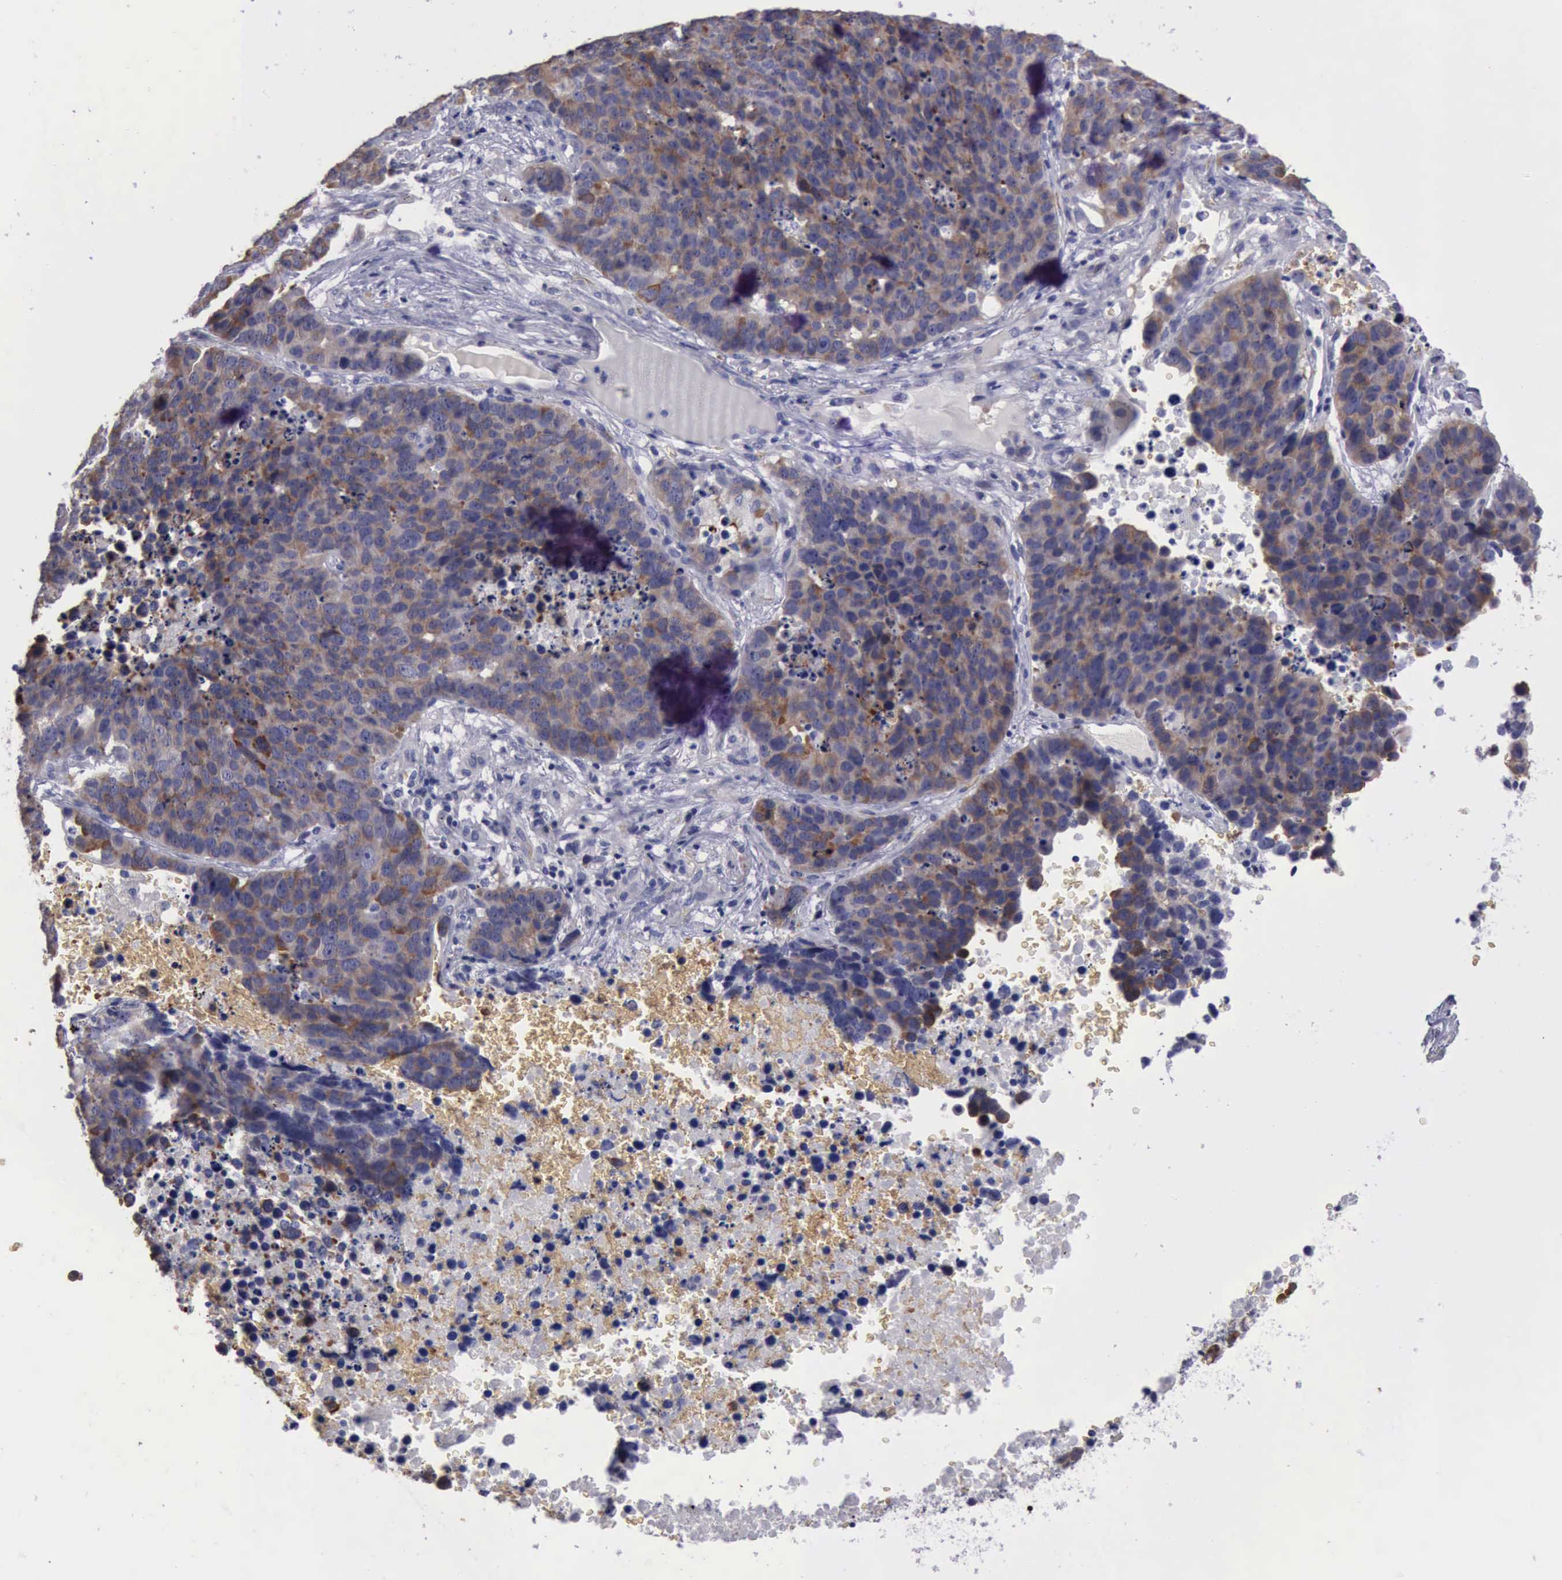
{"staining": {"intensity": "moderate", "quantity": "25%-75%", "location": "cytoplasmic/membranous"}, "tissue": "lung cancer", "cell_type": "Tumor cells", "image_type": "cancer", "snomed": [{"axis": "morphology", "description": "Carcinoid, malignant, NOS"}, {"axis": "topography", "description": "Lung"}], "caption": "Immunohistochemical staining of human carcinoid (malignant) (lung) reveals moderate cytoplasmic/membranous protein expression in about 25%-75% of tumor cells. Immunohistochemistry (ihc) stains the protein in brown and the nuclei are stained blue.", "gene": "CEP128", "patient": {"sex": "male", "age": 60}}